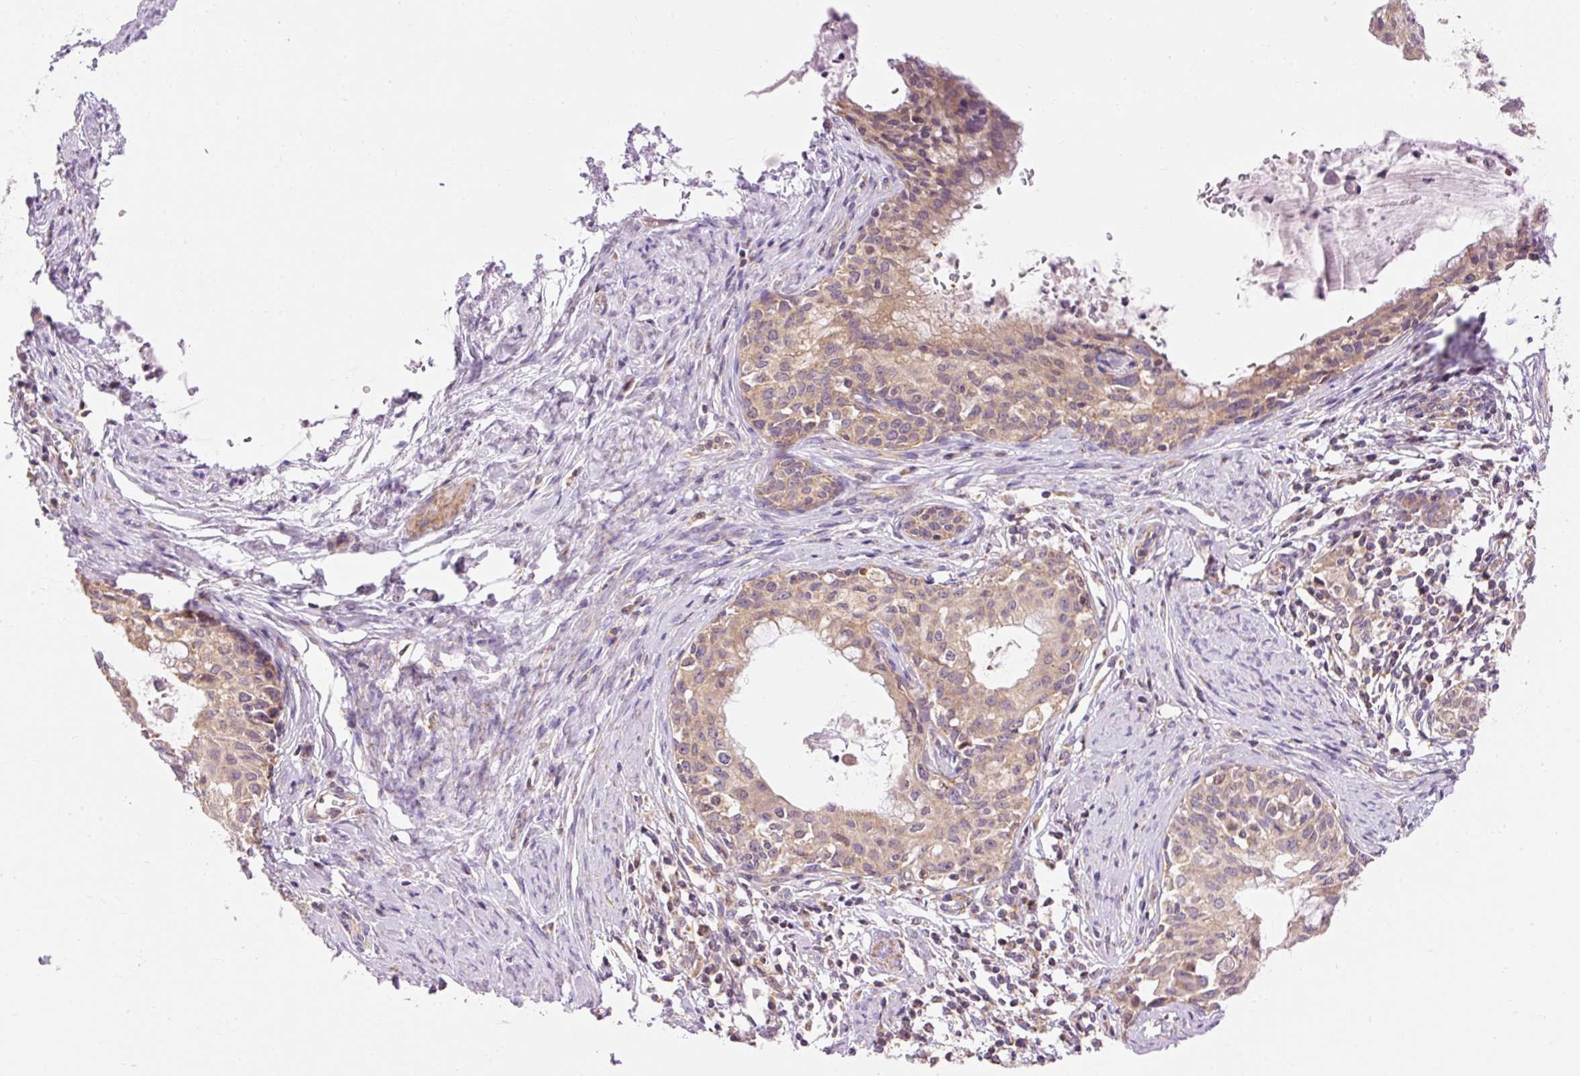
{"staining": {"intensity": "moderate", "quantity": ">75%", "location": "cytoplasmic/membranous,nuclear"}, "tissue": "cervical cancer", "cell_type": "Tumor cells", "image_type": "cancer", "snomed": [{"axis": "morphology", "description": "Squamous cell carcinoma, NOS"}, {"axis": "morphology", "description": "Adenocarcinoma, NOS"}, {"axis": "topography", "description": "Cervix"}], "caption": "DAB immunohistochemical staining of human squamous cell carcinoma (cervical) displays moderate cytoplasmic/membranous and nuclear protein expression in approximately >75% of tumor cells. (DAB (3,3'-diaminobenzidine) IHC, brown staining for protein, blue staining for nuclei).", "gene": "IMMT", "patient": {"sex": "female", "age": 52}}